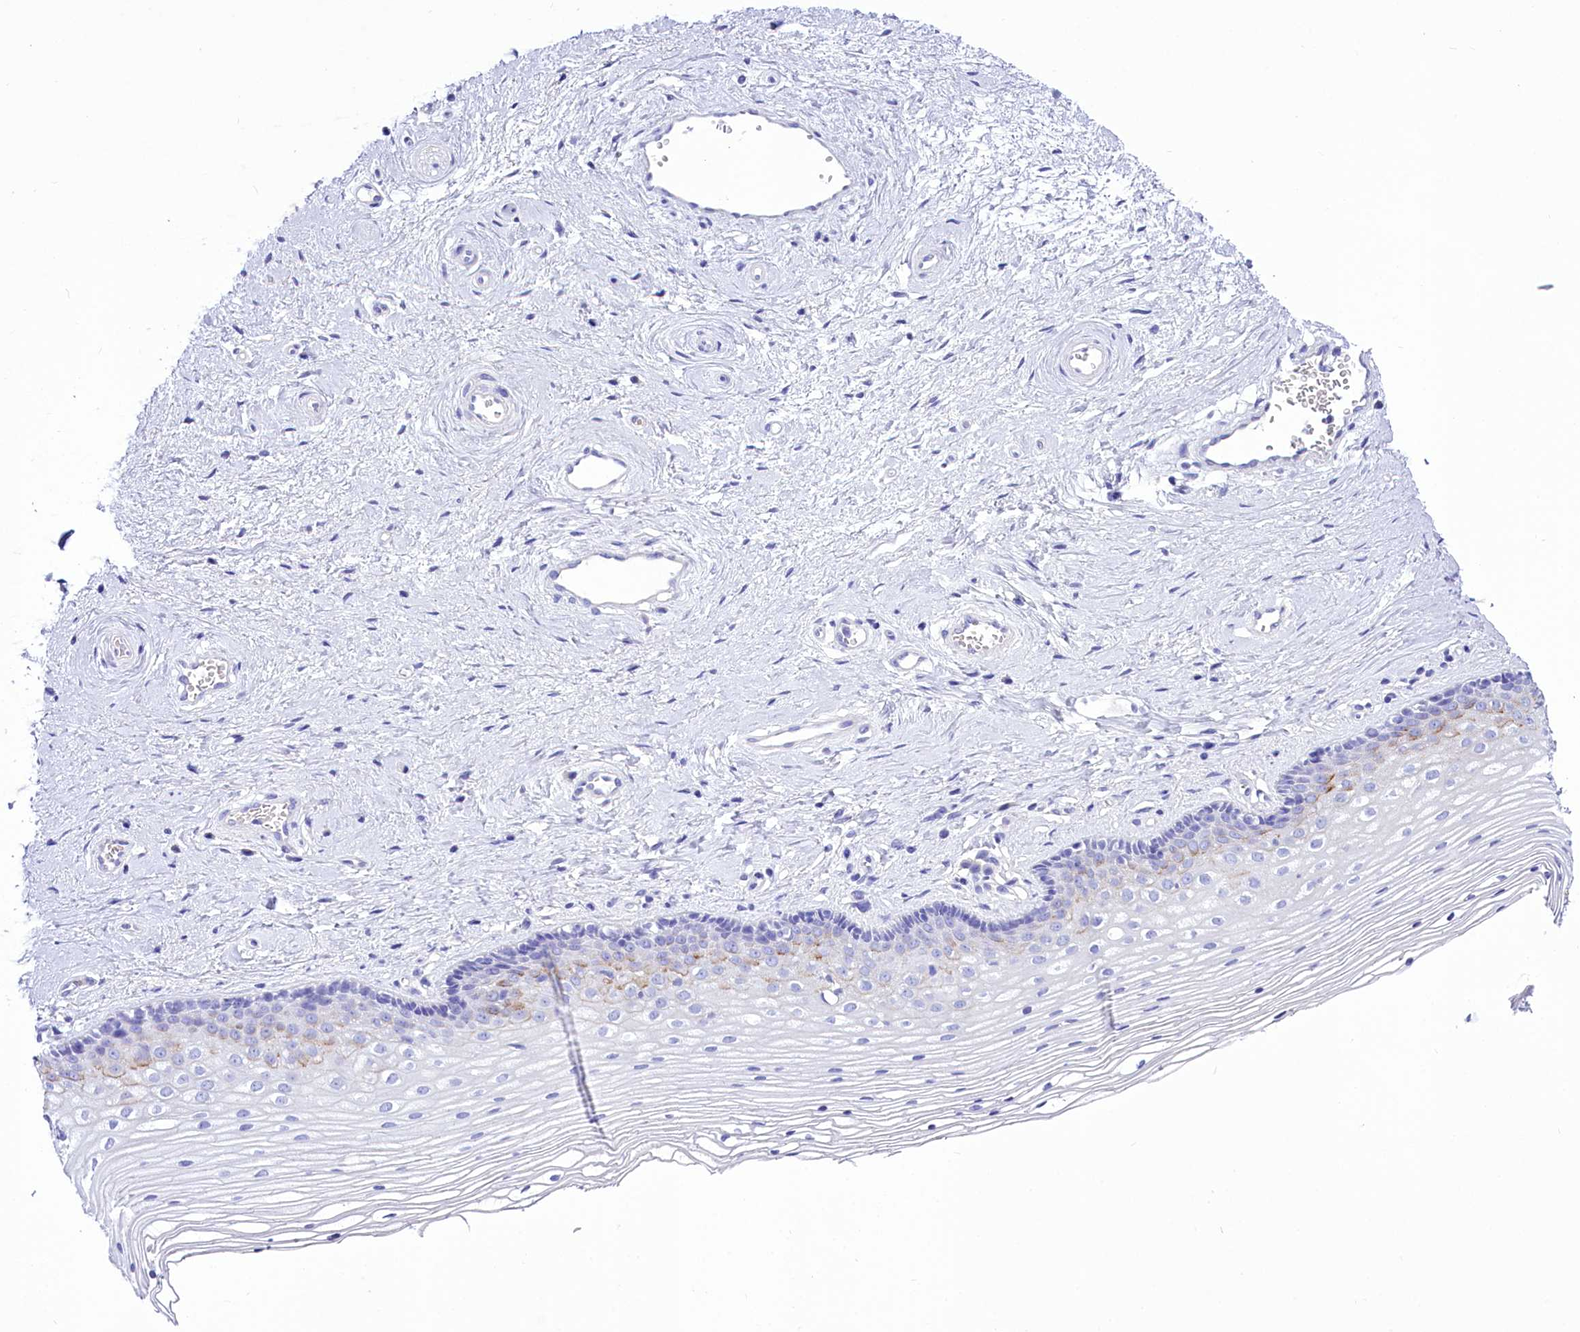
{"staining": {"intensity": "negative", "quantity": "none", "location": "none"}, "tissue": "vagina", "cell_type": "Squamous epithelial cells", "image_type": "normal", "snomed": [{"axis": "morphology", "description": "Normal tissue, NOS"}, {"axis": "topography", "description": "Vagina"}], "caption": "Histopathology image shows no significant protein expression in squamous epithelial cells of normal vagina.", "gene": "TTC36", "patient": {"sex": "female", "age": 46}}